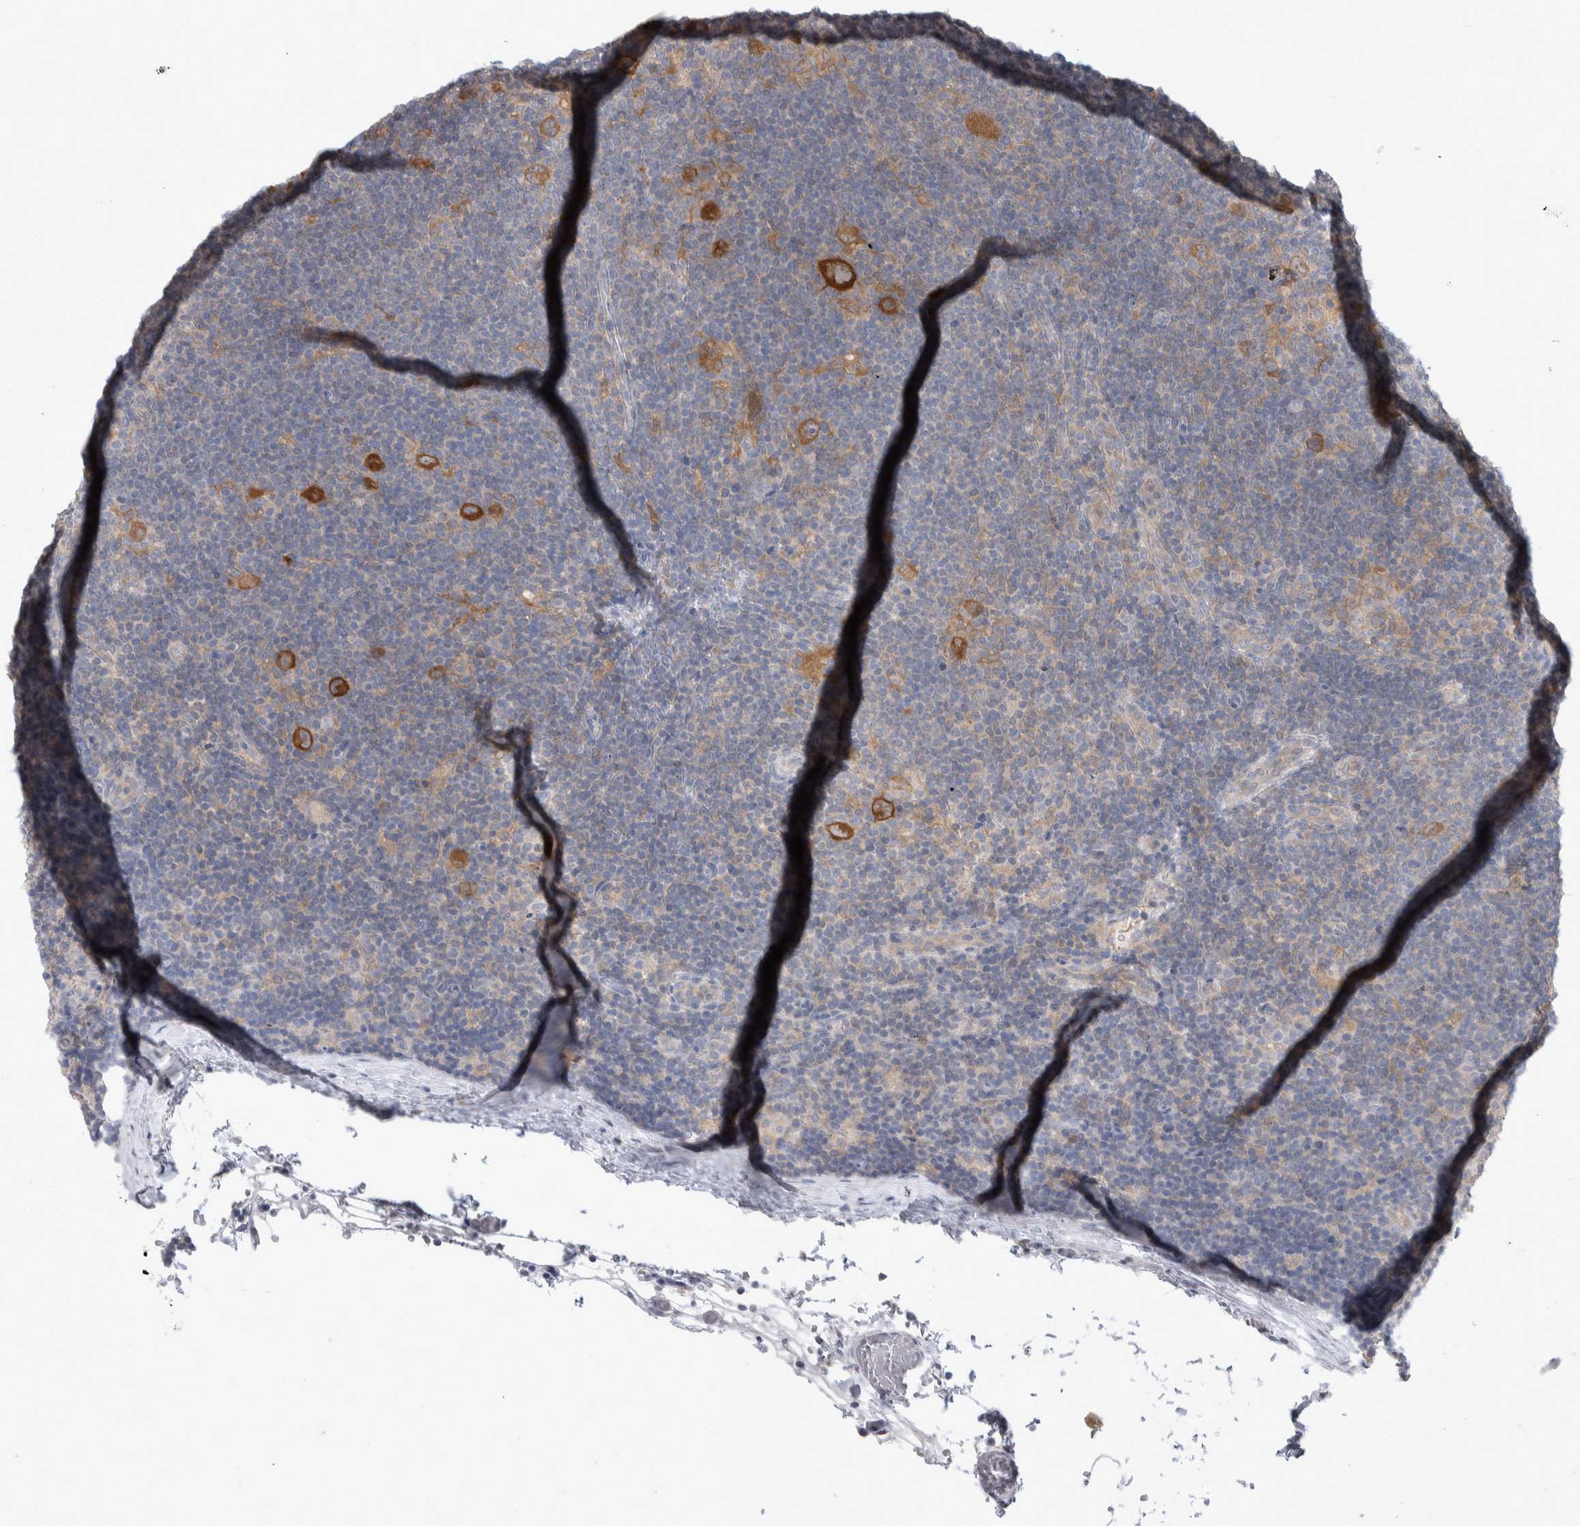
{"staining": {"intensity": "strong", "quantity": "25%-75%", "location": "cytoplasmic/membranous"}, "tissue": "lymphoma", "cell_type": "Tumor cells", "image_type": "cancer", "snomed": [{"axis": "morphology", "description": "Hodgkin's disease, NOS"}, {"axis": "topography", "description": "Lymph node"}], "caption": "Immunohistochemical staining of human Hodgkin's disease shows high levels of strong cytoplasmic/membranous protein positivity in about 25%-75% of tumor cells.", "gene": "HTATIP2", "patient": {"sex": "female", "age": 57}}